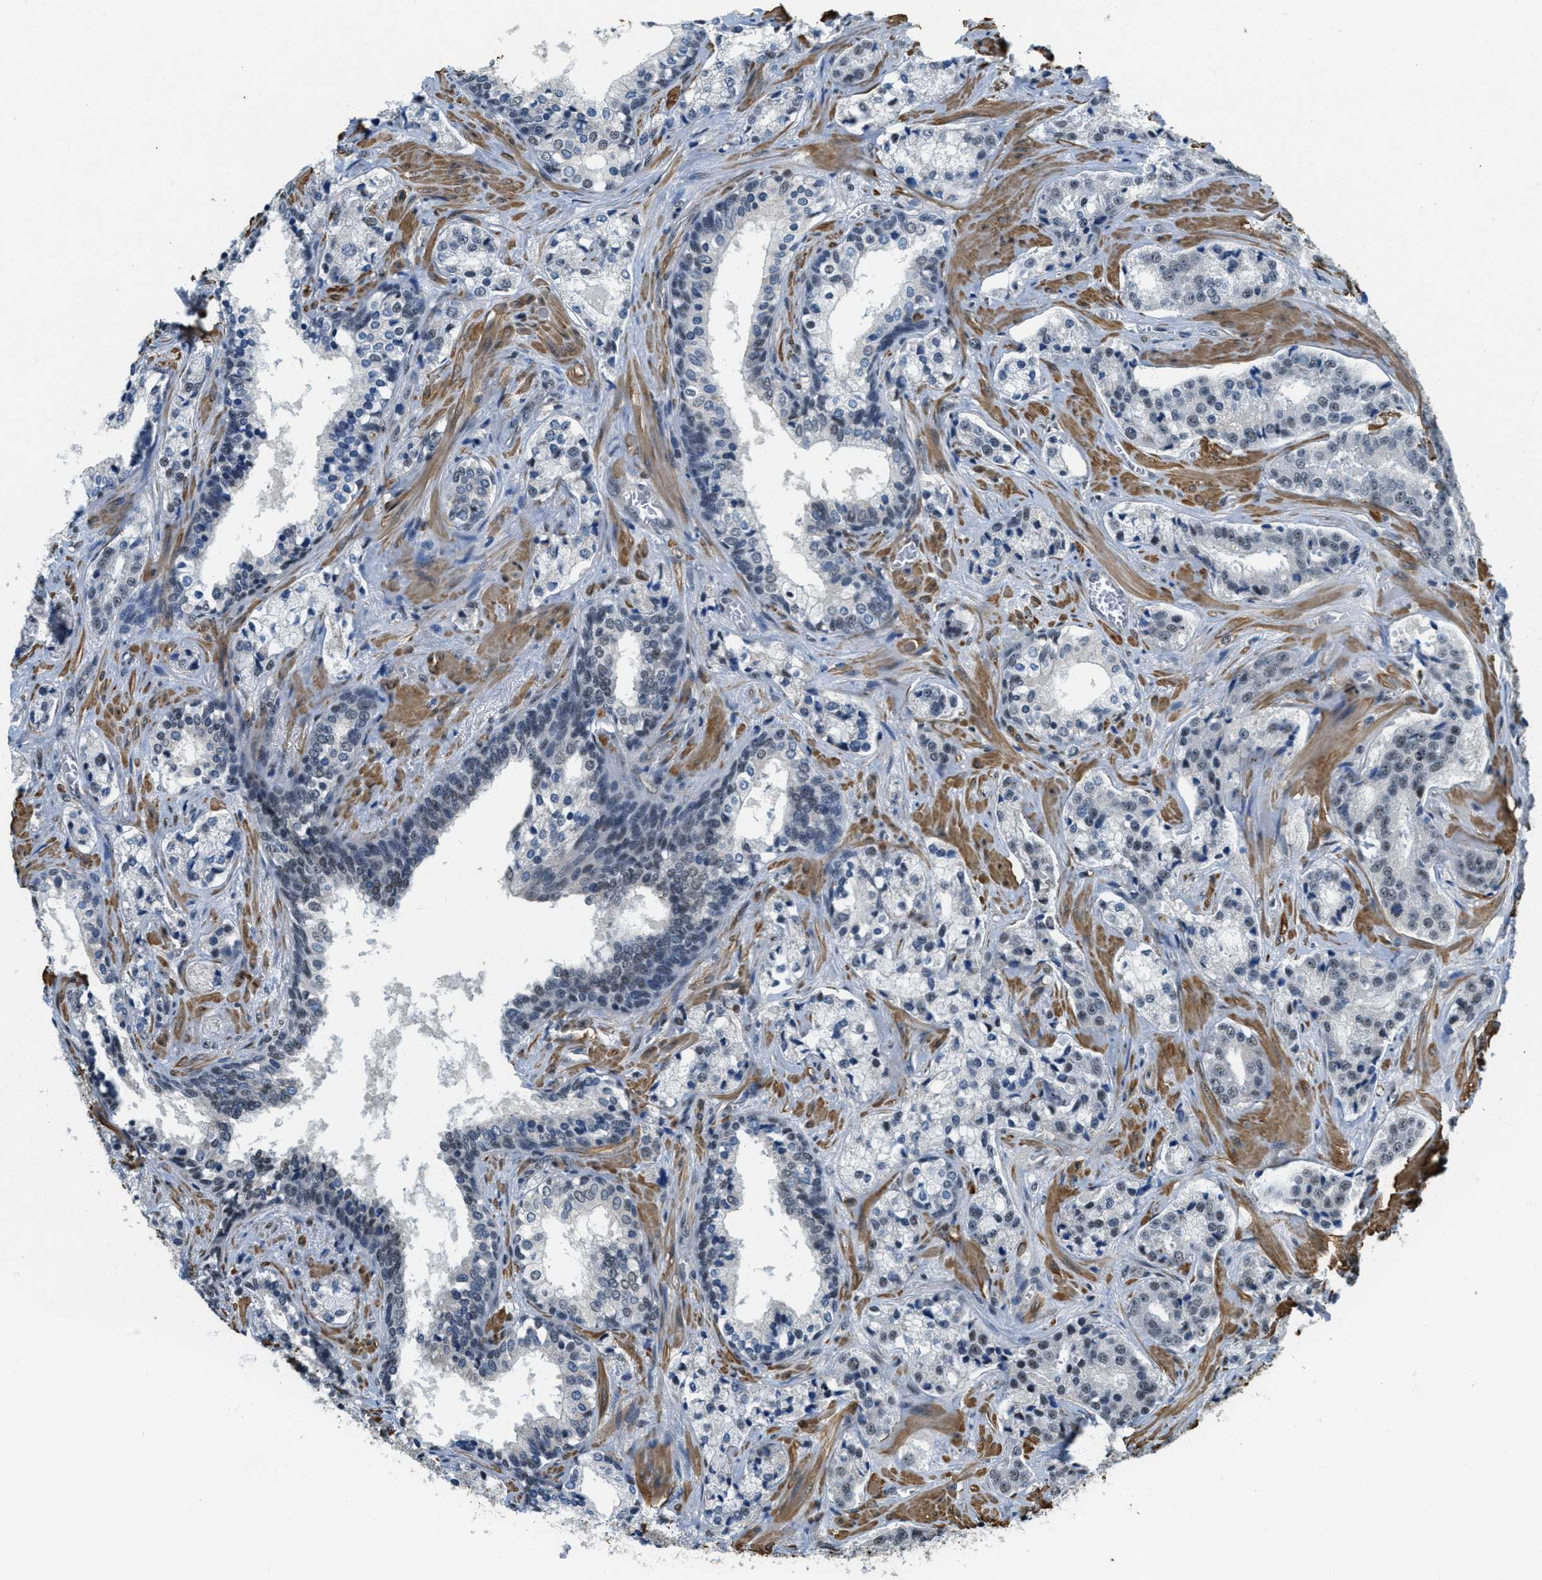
{"staining": {"intensity": "weak", "quantity": ">75%", "location": "nuclear"}, "tissue": "prostate cancer", "cell_type": "Tumor cells", "image_type": "cancer", "snomed": [{"axis": "morphology", "description": "Adenocarcinoma, High grade"}, {"axis": "topography", "description": "Prostate"}], "caption": "Immunohistochemistry (IHC) staining of prostate cancer (adenocarcinoma (high-grade)), which demonstrates low levels of weak nuclear staining in approximately >75% of tumor cells indicating weak nuclear protein staining. The staining was performed using DAB (3,3'-diaminobenzidine) (brown) for protein detection and nuclei were counterstained in hematoxylin (blue).", "gene": "CFAP36", "patient": {"sex": "male", "age": 60}}